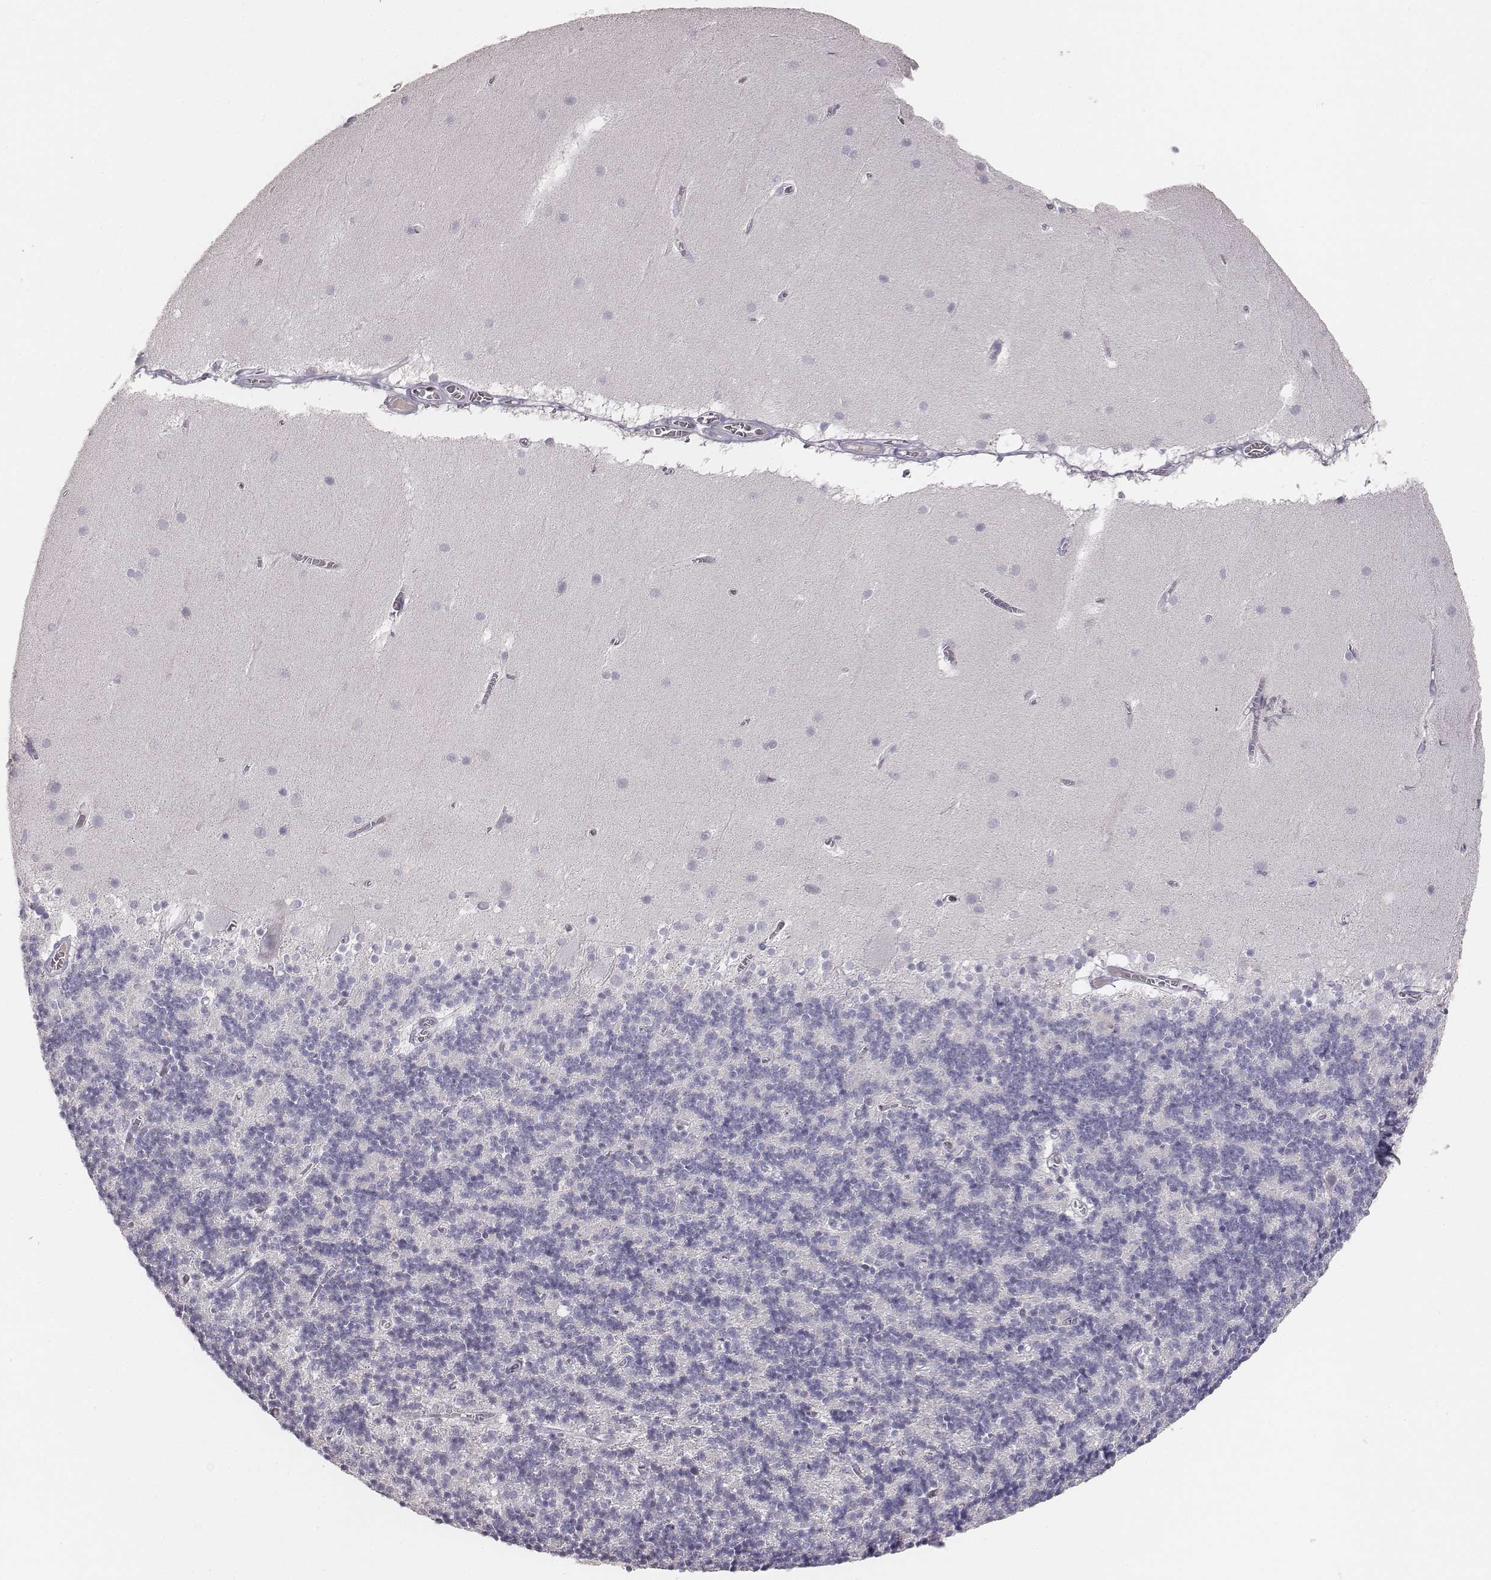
{"staining": {"intensity": "negative", "quantity": "none", "location": "none"}, "tissue": "cerebellum", "cell_type": "Cells in granular layer", "image_type": "normal", "snomed": [{"axis": "morphology", "description": "Normal tissue, NOS"}, {"axis": "topography", "description": "Cerebellum"}], "caption": "Cerebellum stained for a protein using IHC exhibits no staining cells in granular layer.", "gene": "MYH6", "patient": {"sex": "male", "age": 70}}